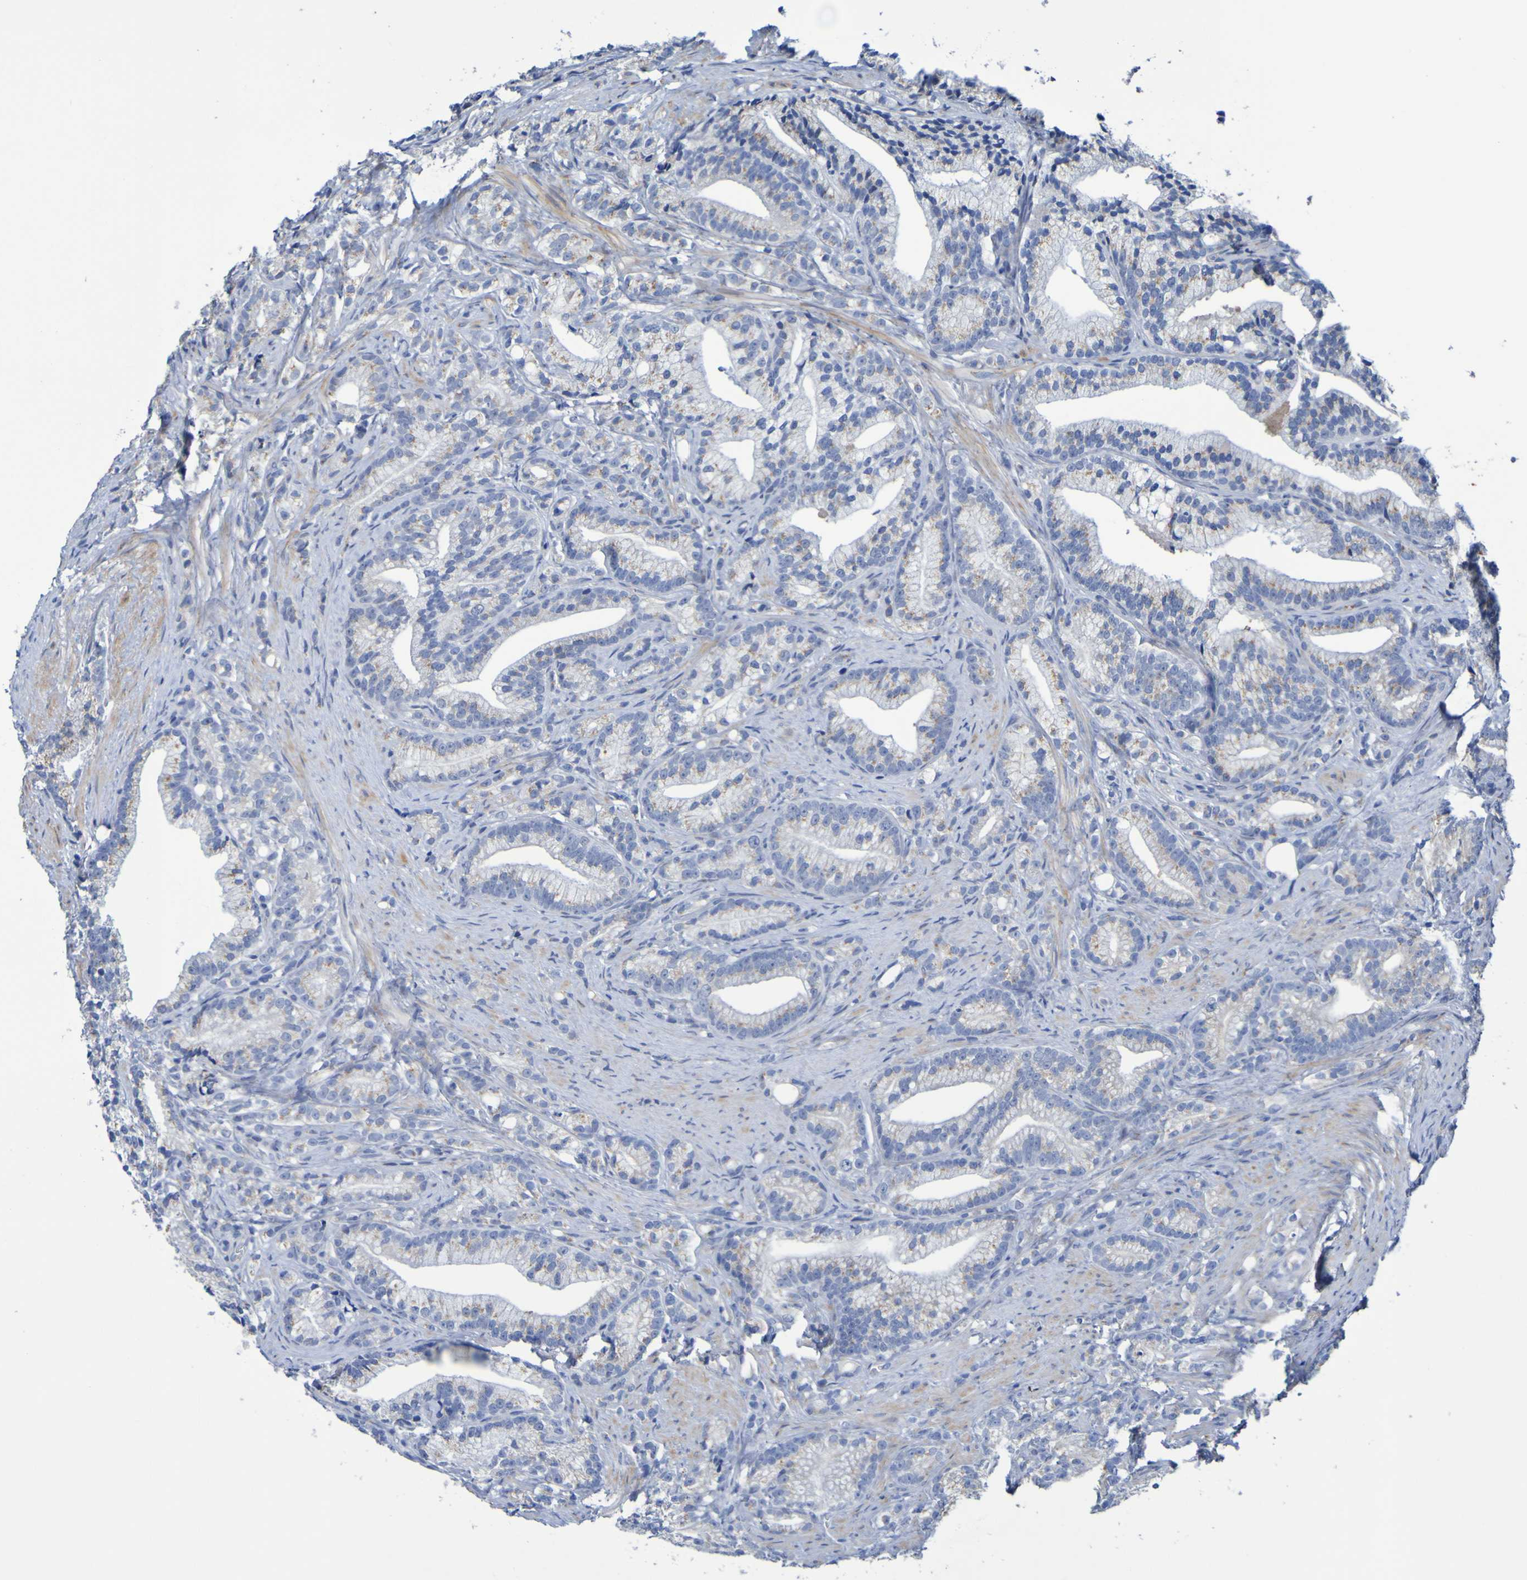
{"staining": {"intensity": "moderate", "quantity": "<25%", "location": "cytoplasmic/membranous"}, "tissue": "prostate cancer", "cell_type": "Tumor cells", "image_type": "cancer", "snomed": [{"axis": "morphology", "description": "Adenocarcinoma, Low grade"}, {"axis": "topography", "description": "Prostate"}], "caption": "The histopathology image demonstrates immunohistochemical staining of prostate cancer (low-grade adenocarcinoma). There is moderate cytoplasmic/membranous positivity is appreciated in approximately <25% of tumor cells.", "gene": "C11orf24", "patient": {"sex": "male", "age": 89}}